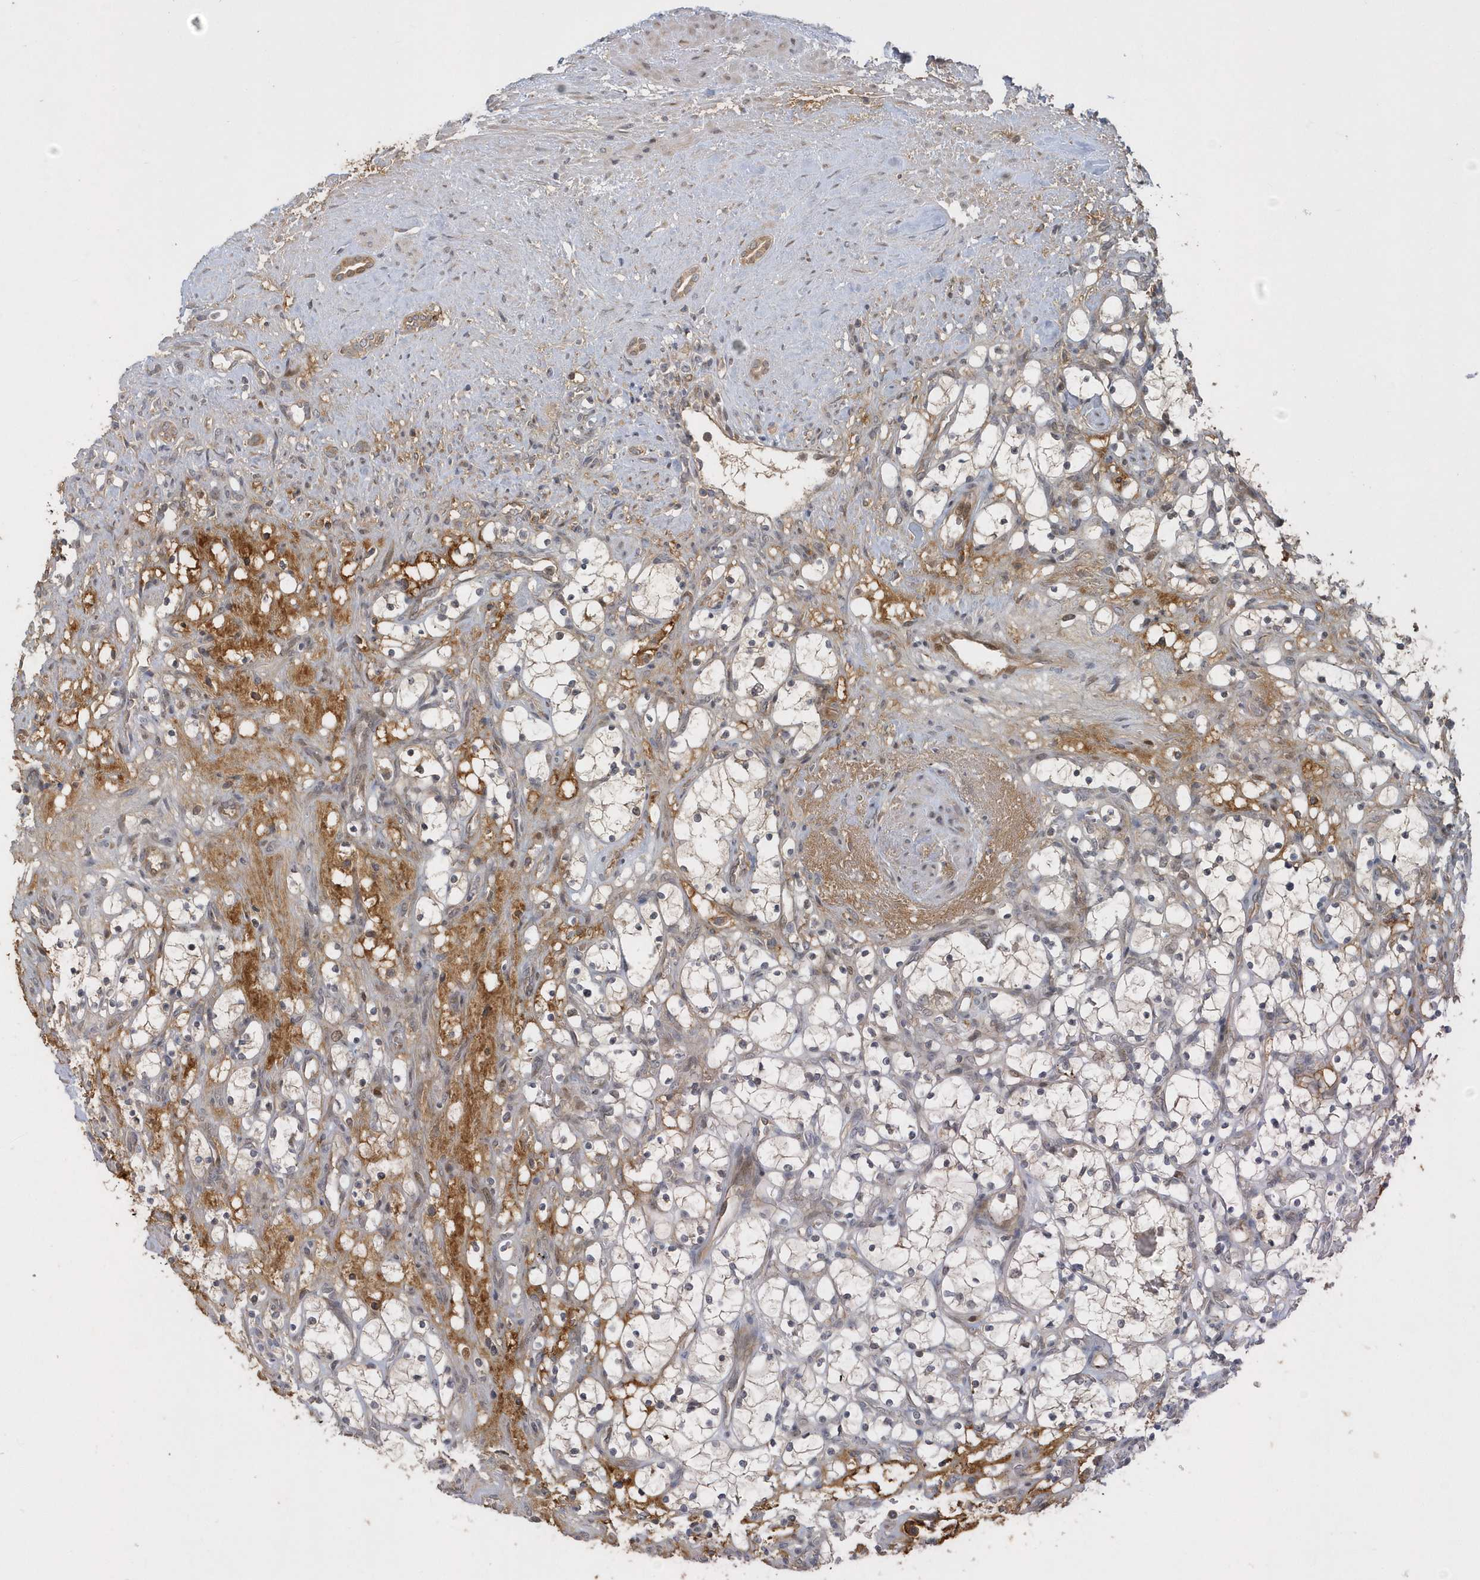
{"staining": {"intensity": "negative", "quantity": "none", "location": "none"}, "tissue": "renal cancer", "cell_type": "Tumor cells", "image_type": "cancer", "snomed": [{"axis": "morphology", "description": "Adenocarcinoma, NOS"}, {"axis": "topography", "description": "Kidney"}], "caption": "Tumor cells show no significant protein positivity in renal adenocarcinoma.", "gene": "TRAIP", "patient": {"sex": "female", "age": 69}}